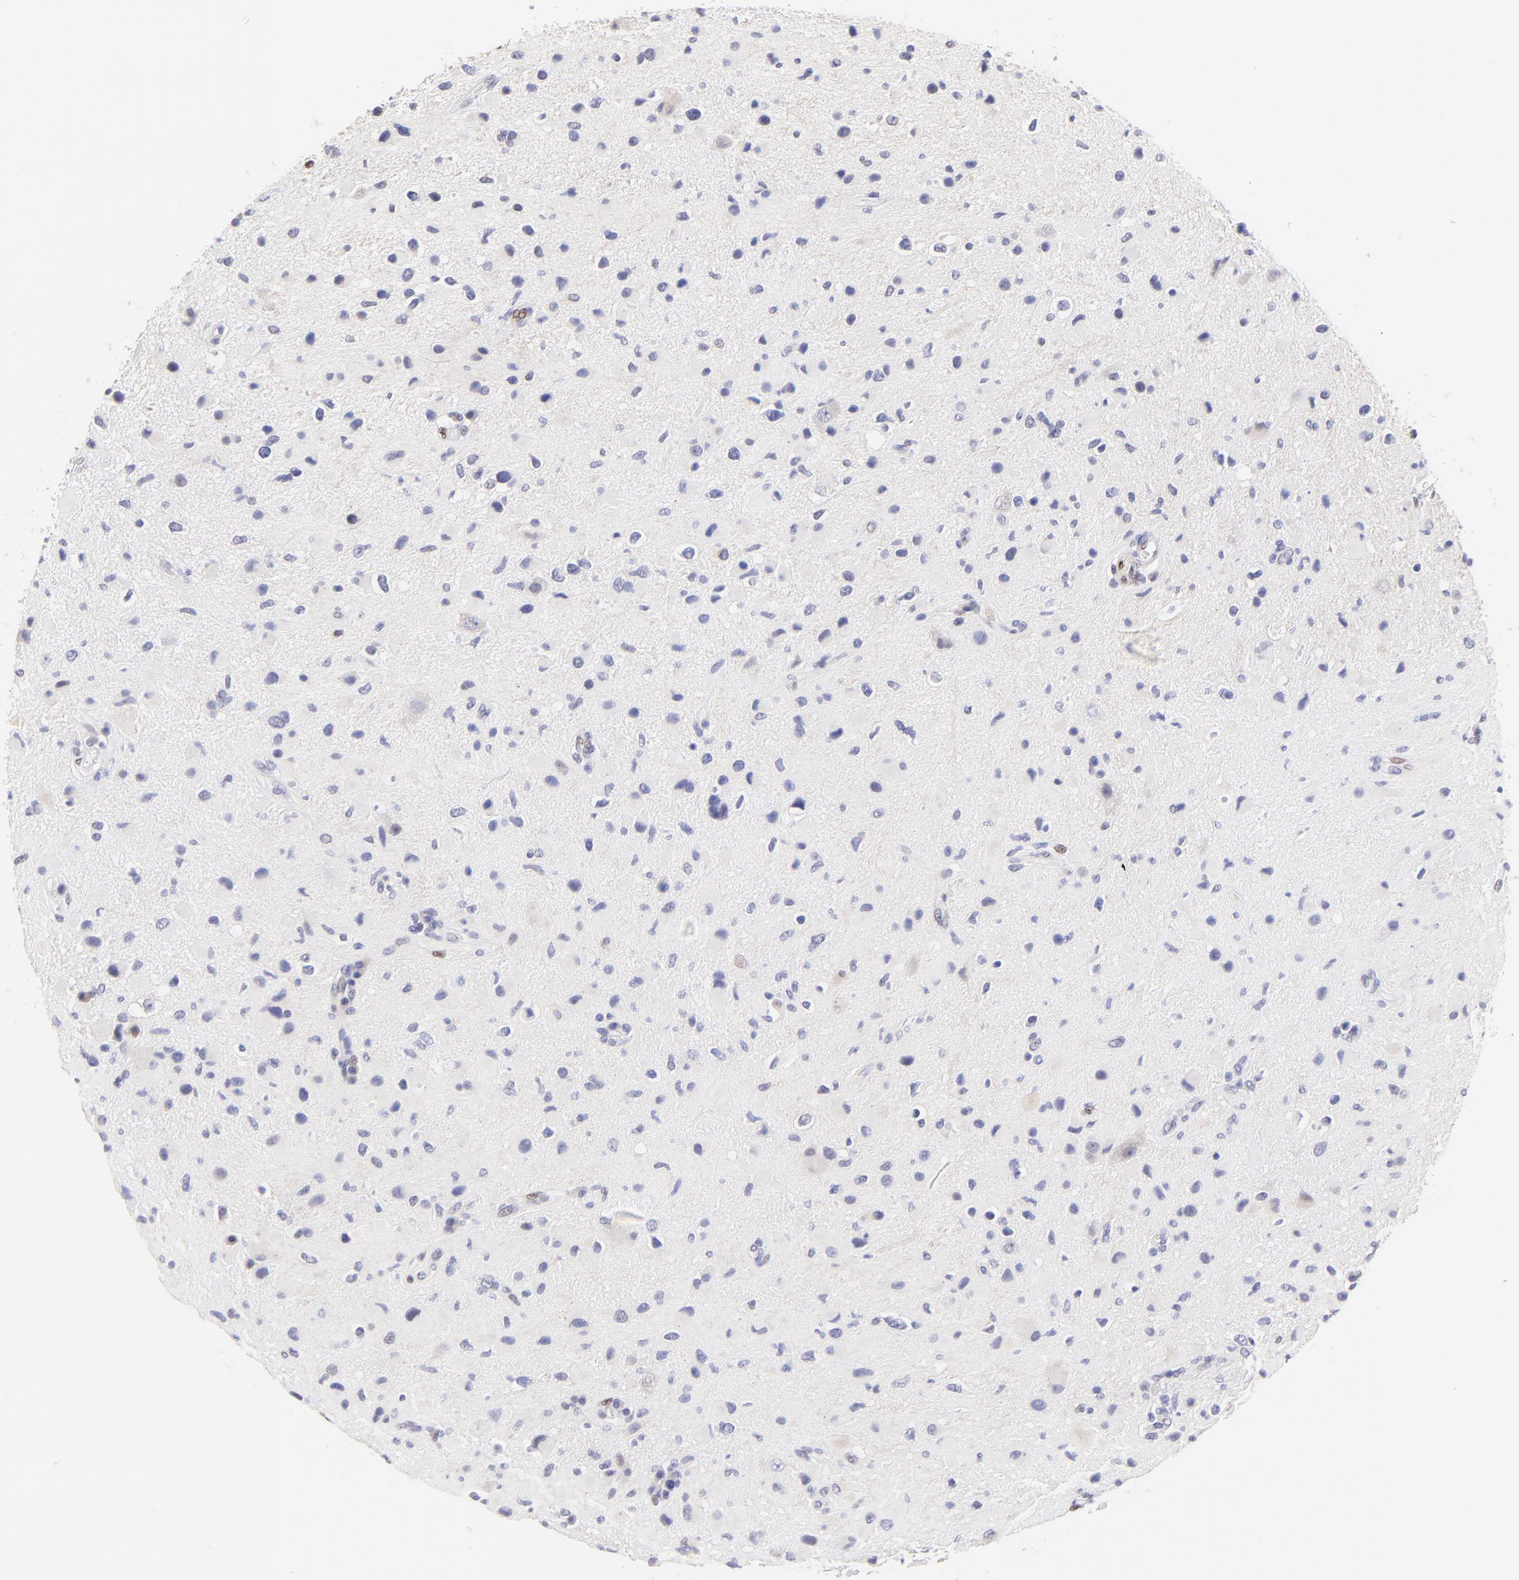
{"staining": {"intensity": "negative", "quantity": "none", "location": "none"}, "tissue": "glioma", "cell_type": "Tumor cells", "image_type": "cancer", "snomed": [{"axis": "morphology", "description": "Glioma, malignant, Low grade"}, {"axis": "topography", "description": "Brain"}], "caption": "High magnification brightfield microscopy of glioma stained with DAB (brown) and counterstained with hematoxylin (blue): tumor cells show no significant expression.", "gene": "KLF4", "patient": {"sex": "female", "age": 32}}